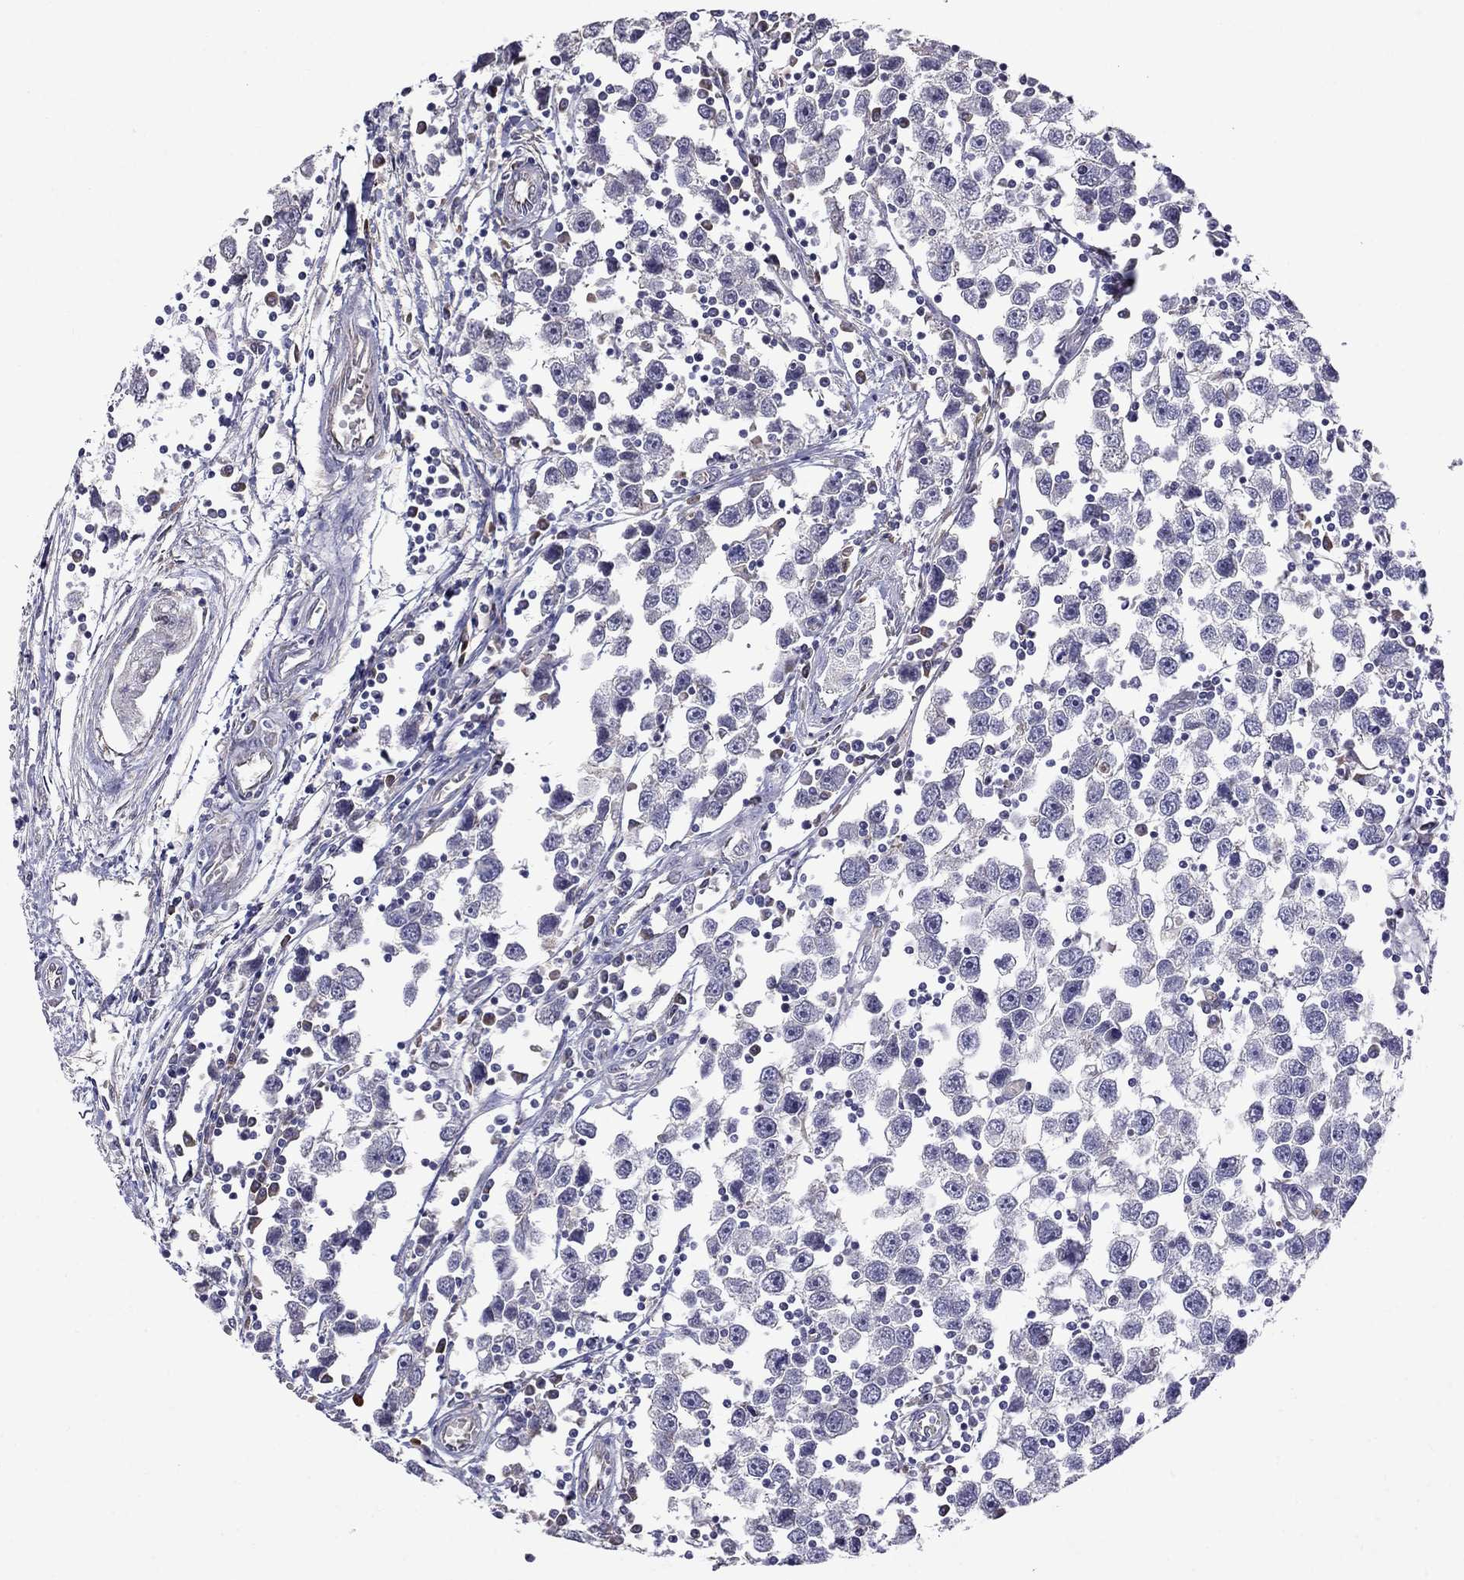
{"staining": {"intensity": "negative", "quantity": "none", "location": "none"}, "tissue": "testis cancer", "cell_type": "Tumor cells", "image_type": "cancer", "snomed": [{"axis": "morphology", "description": "Seminoma, NOS"}, {"axis": "topography", "description": "Testis"}], "caption": "Protein analysis of testis cancer (seminoma) displays no significant staining in tumor cells. (Stains: DAB immunohistochemistry (IHC) with hematoxylin counter stain, Microscopy: brightfield microscopy at high magnification).", "gene": "ADAM28", "patient": {"sex": "male", "age": 30}}